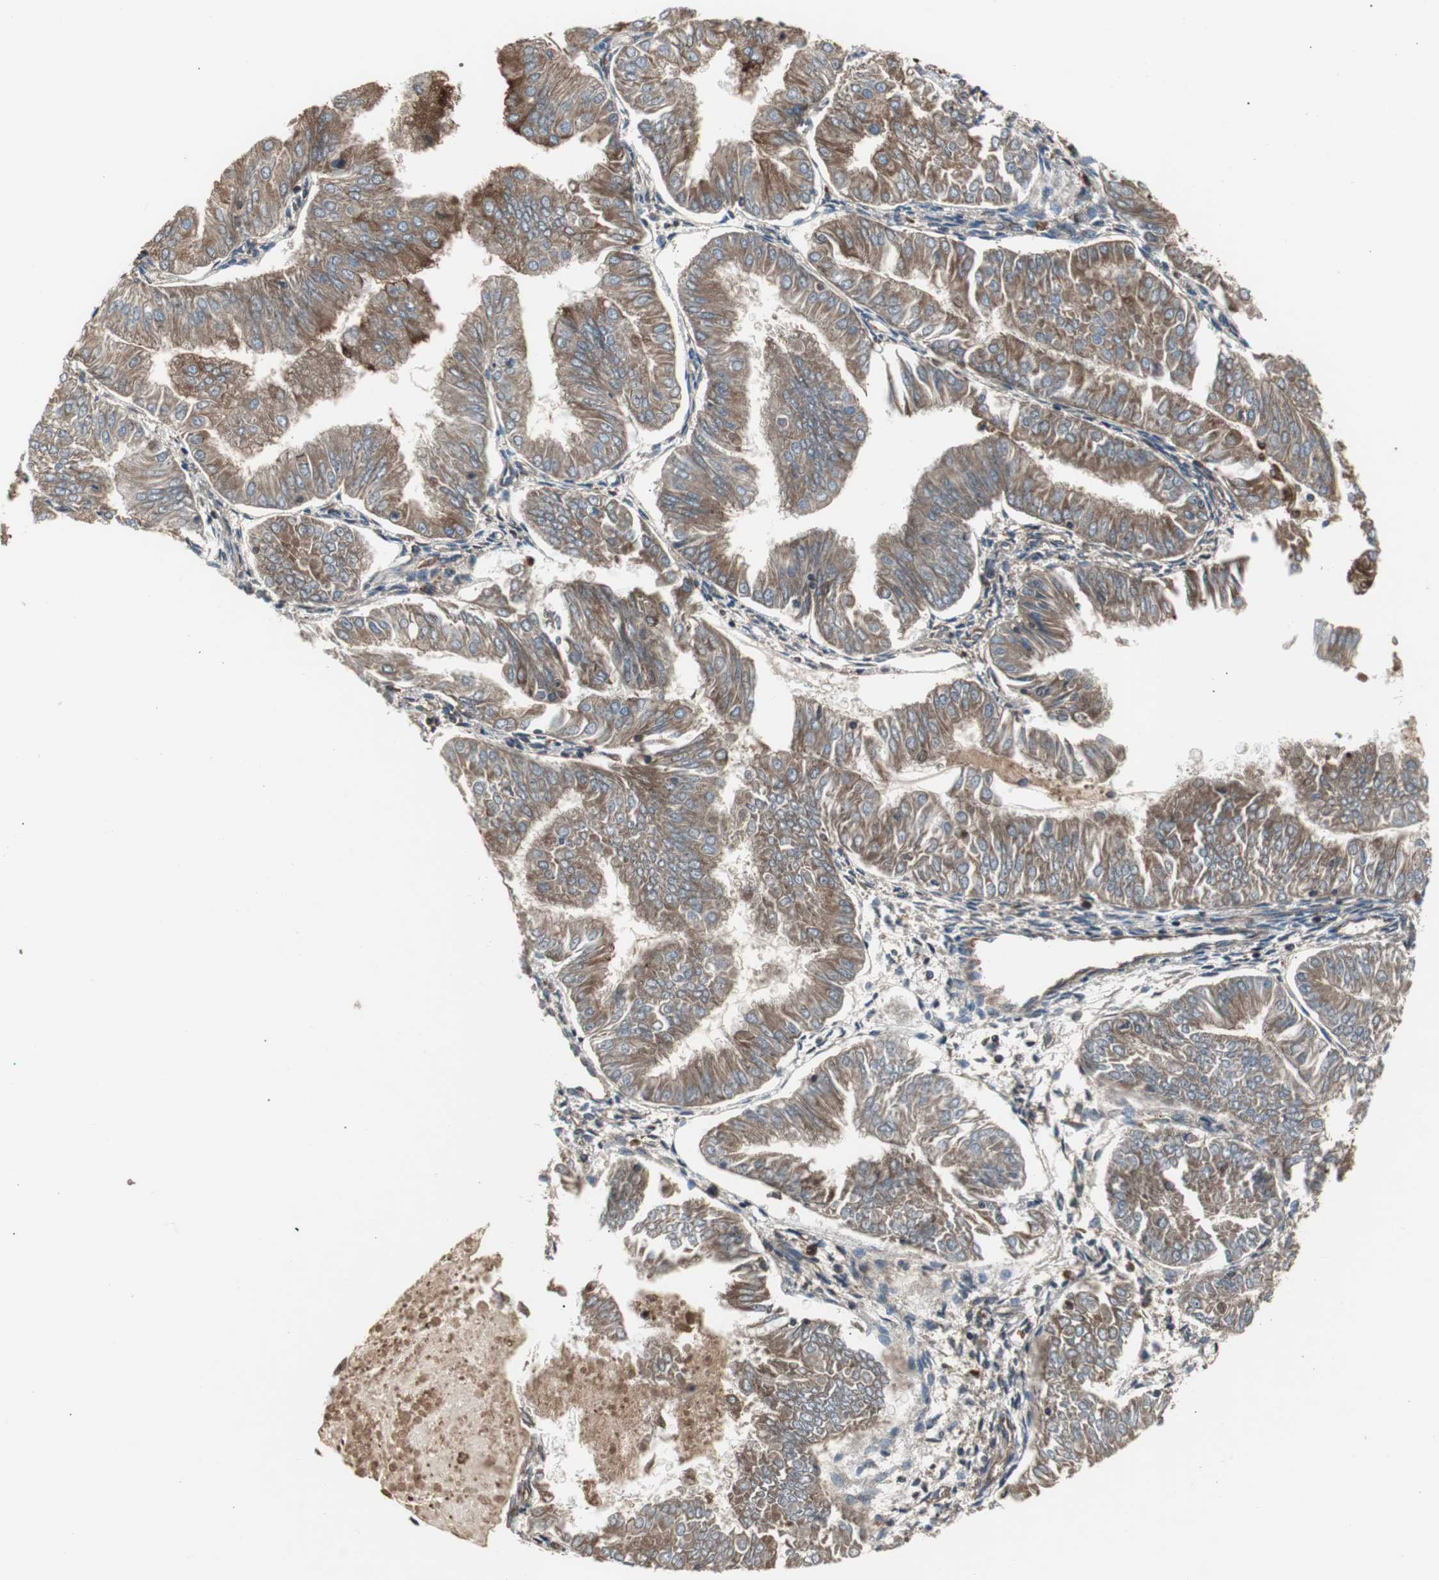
{"staining": {"intensity": "moderate", "quantity": ">75%", "location": "cytoplasmic/membranous"}, "tissue": "endometrial cancer", "cell_type": "Tumor cells", "image_type": "cancer", "snomed": [{"axis": "morphology", "description": "Adenocarcinoma, NOS"}, {"axis": "topography", "description": "Endometrium"}], "caption": "A brown stain labels moderate cytoplasmic/membranous staining of a protein in endometrial cancer tumor cells.", "gene": "B2M", "patient": {"sex": "female", "age": 53}}